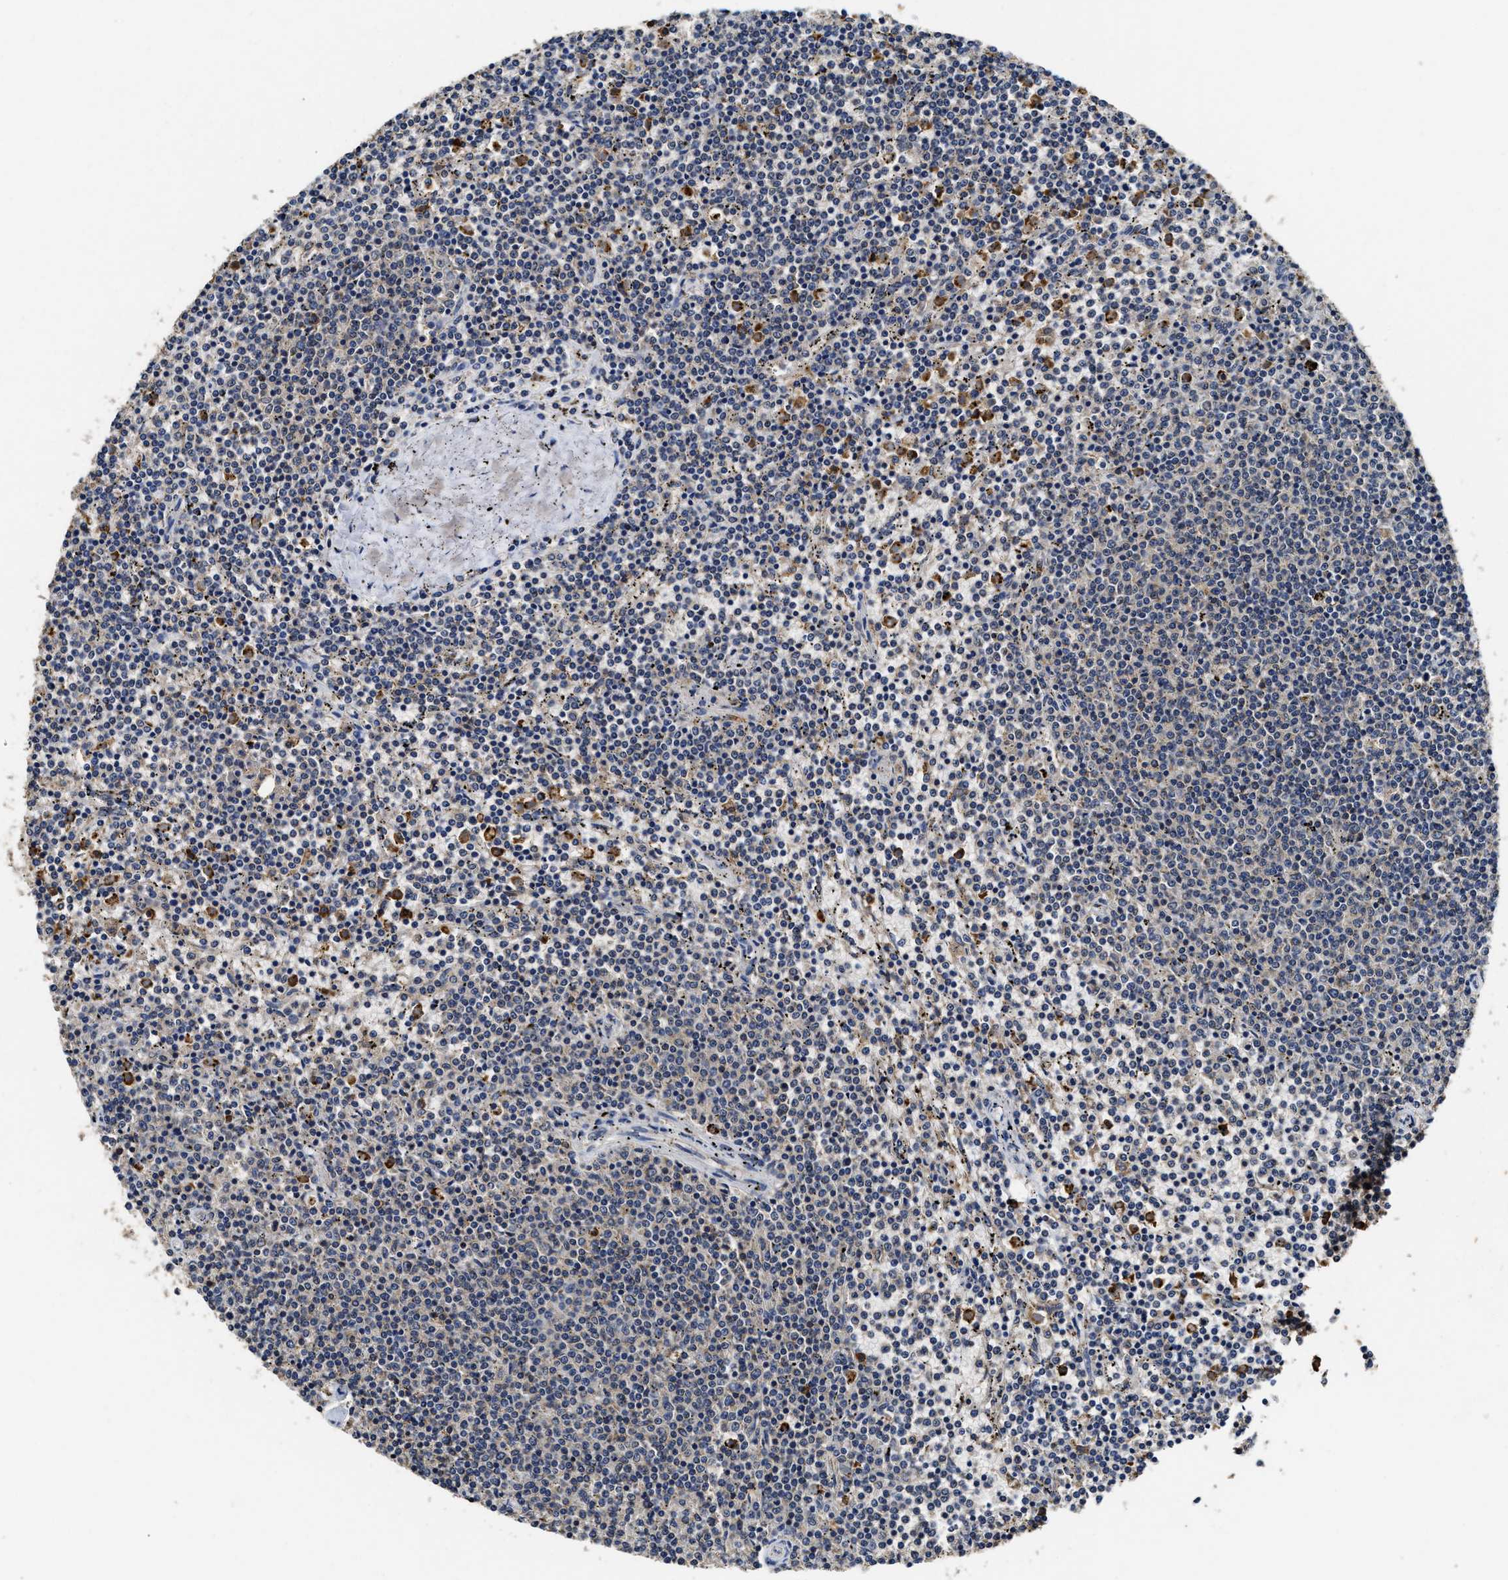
{"staining": {"intensity": "negative", "quantity": "none", "location": "none"}, "tissue": "lymphoma", "cell_type": "Tumor cells", "image_type": "cancer", "snomed": [{"axis": "morphology", "description": "Malignant lymphoma, non-Hodgkin's type, Low grade"}, {"axis": "topography", "description": "Spleen"}], "caption": "This is a histopathology image of immunohistochemistry (IHC) staining of lymphoma, which shows no expression in tumor cells.", "gene": "CTNNA1", "patient": {"sex": "female", "age": 50}}